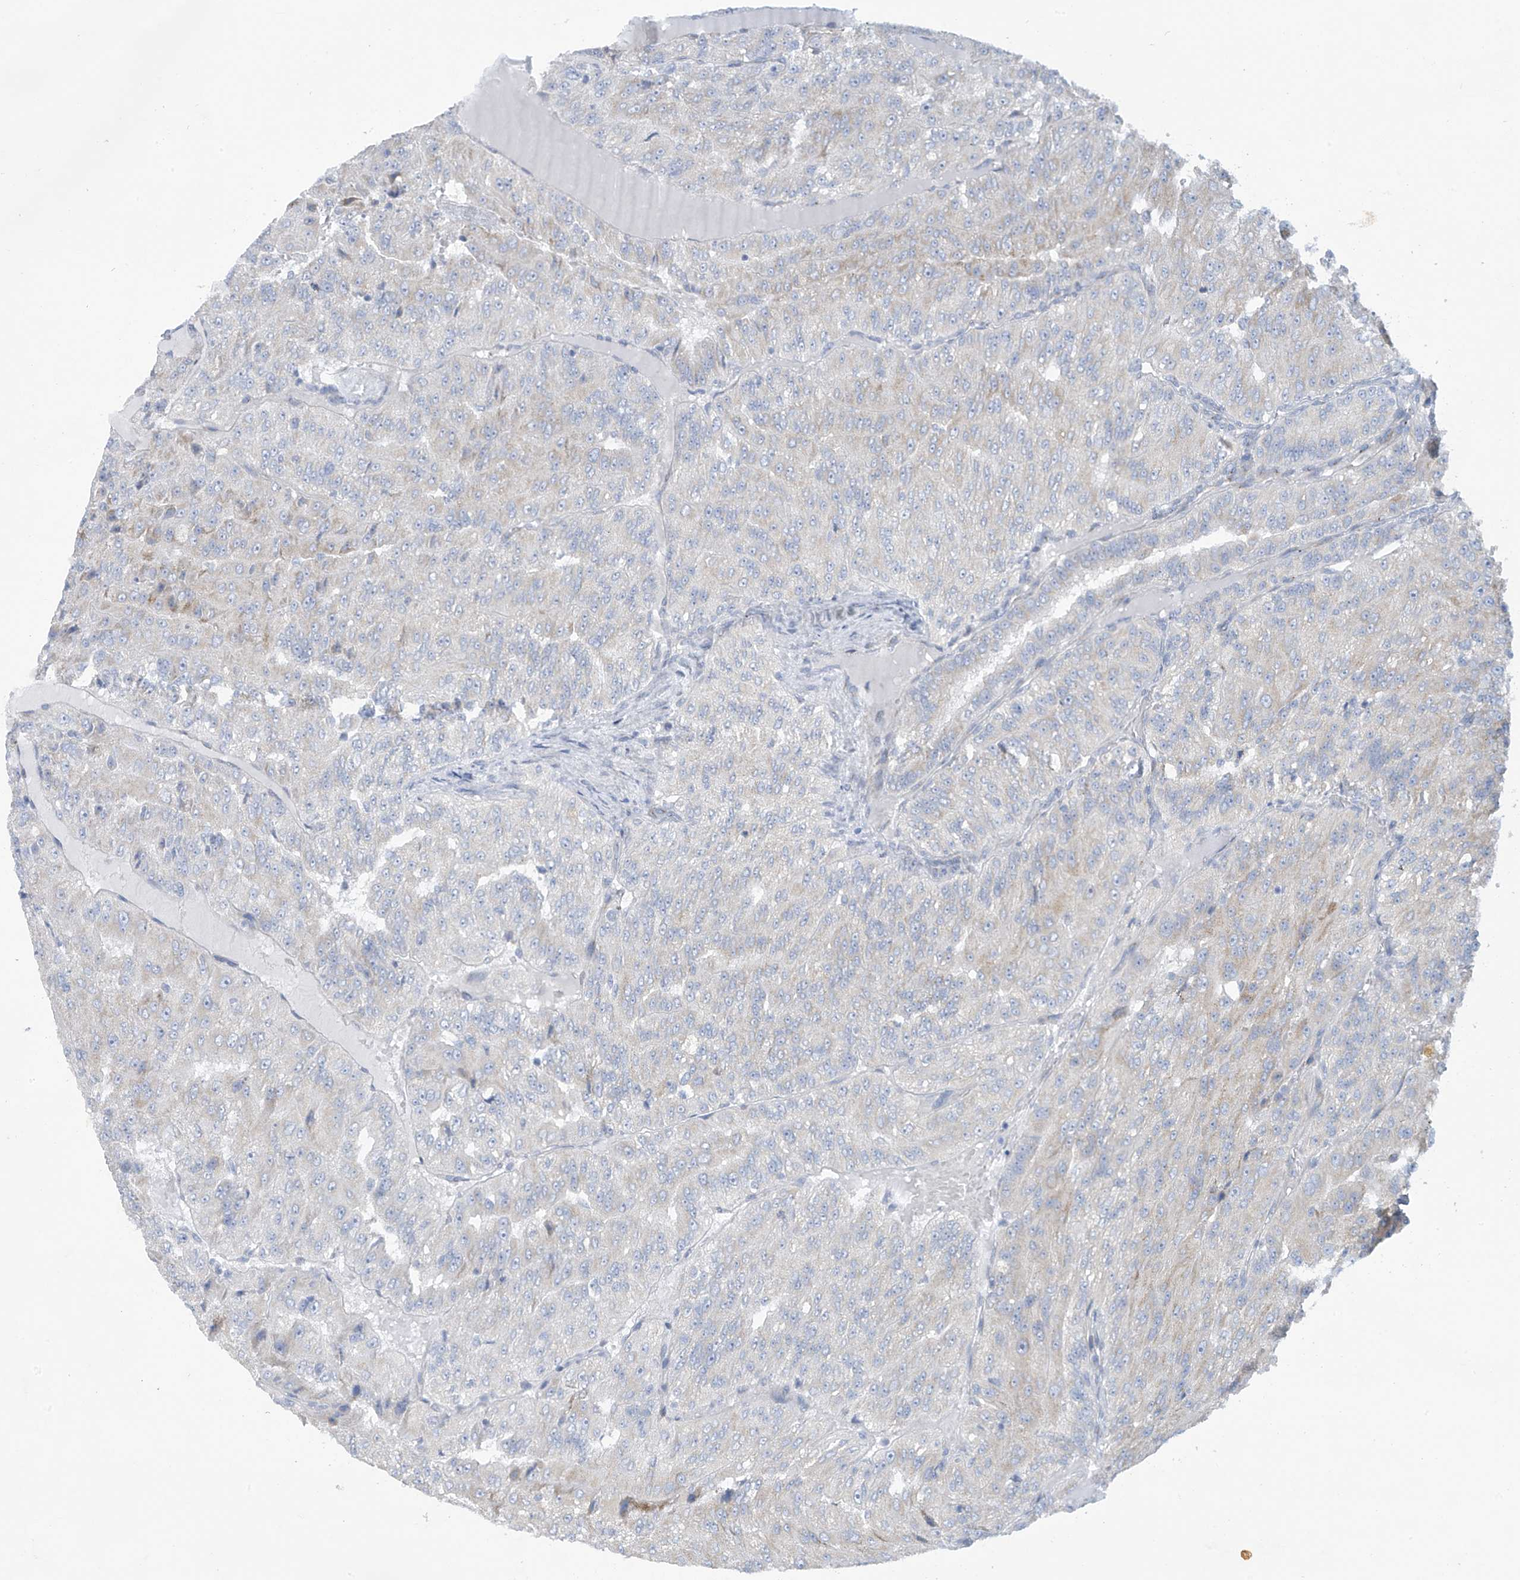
{"staining": {"intensity": "negative", "quantity": "none", "location": "none"}, "tissue": "renal cancer", "cell_type": "Tumor cells", "image_type": "cancer", "snomed": [{"axis": "morphology", "description": "Adenocarcinoma, NOS"}, {"axis": "topography", "description": "Kidney"}], "caption": "An IHC micrograph of adenocarcinoma (renal) is shown. There is no staining in tumor cells of adenocarcinoma (renal).", "gene": "TRMT2B", "patient": {"sex": "female", "age": 63}}